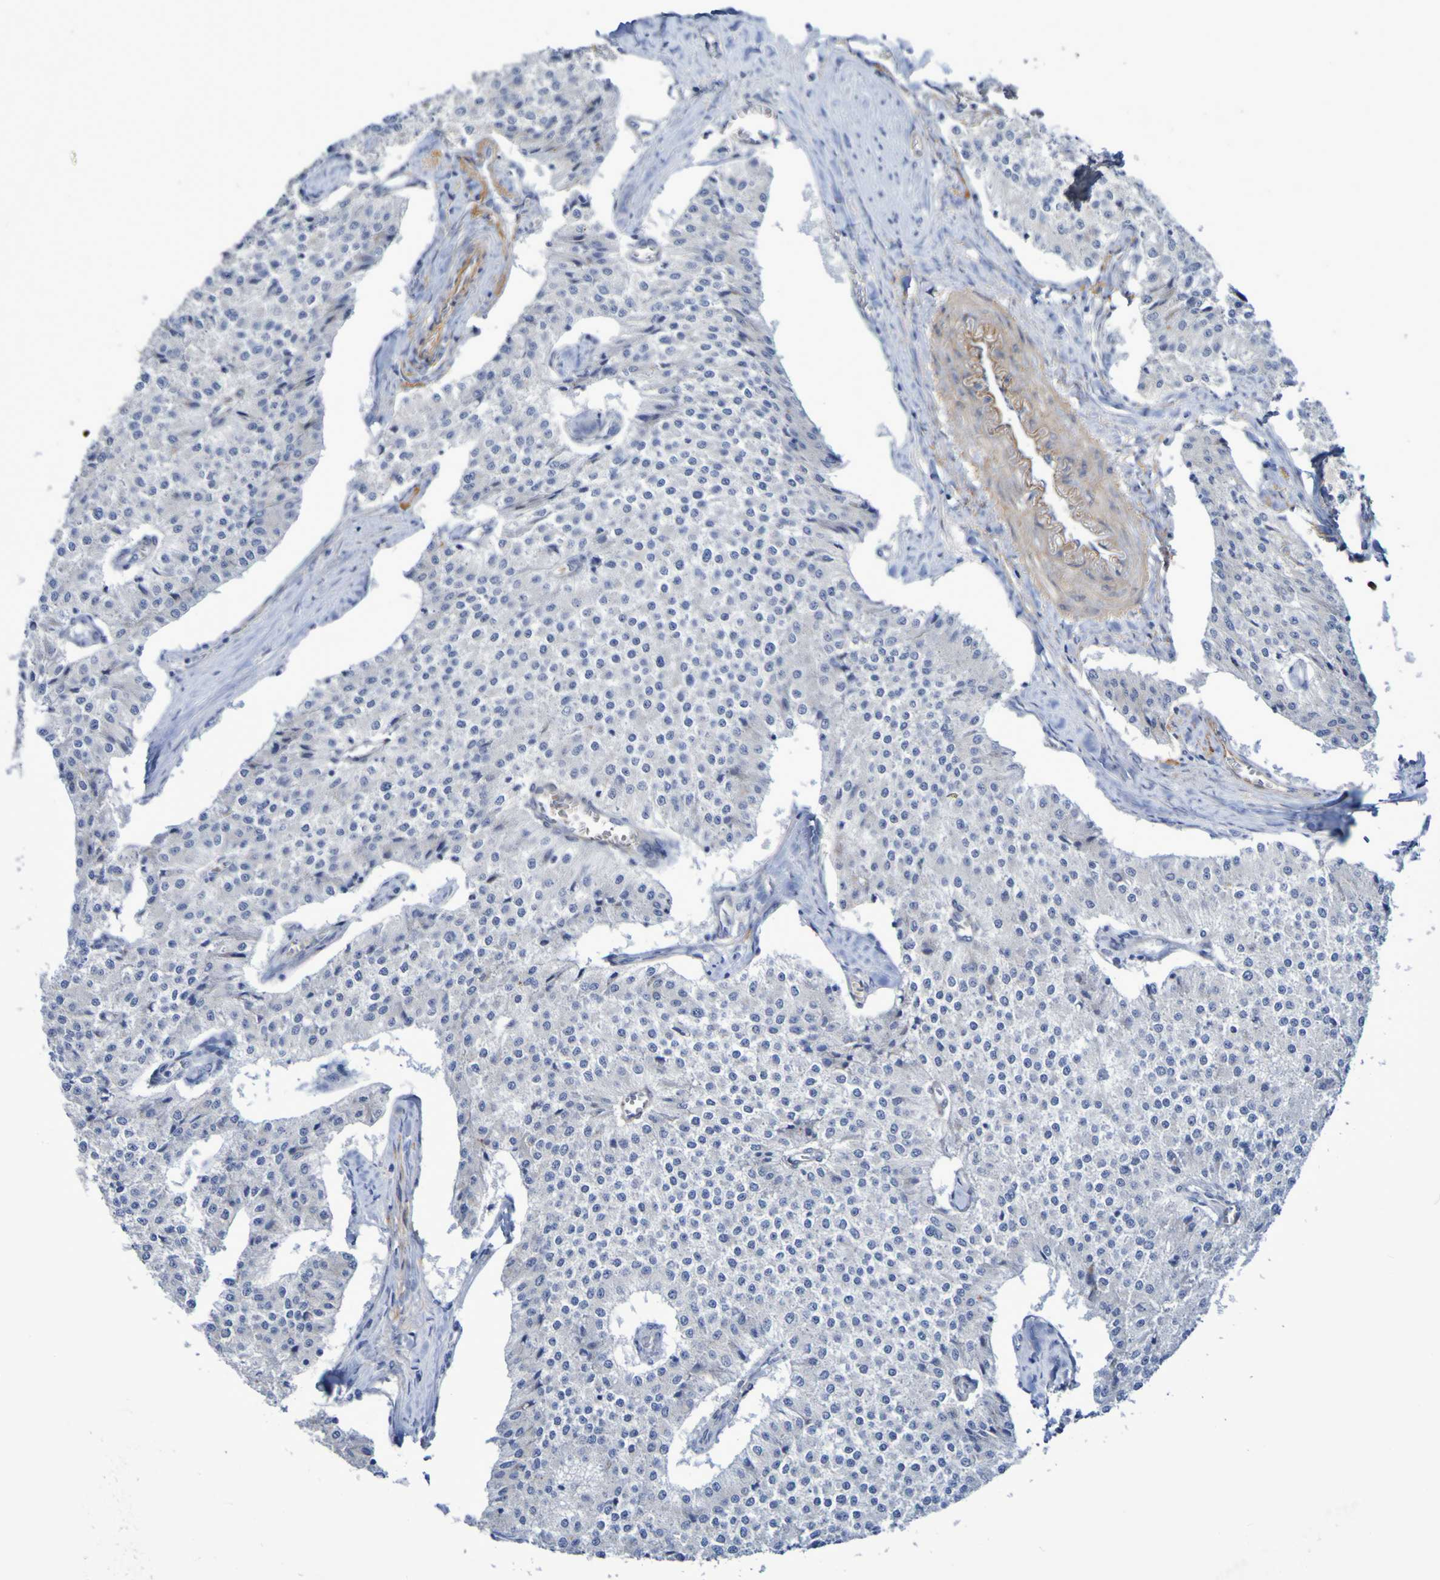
{"staining": {"intensity": "weak", "quantity": "<25%", "location": "cytoplasmic/membranous"}, "tissue": "carcinoid", "cell_type": "Tumor cells", "image_type": "cancer", "snomed": [{"axis": "morphology", "description": "Carcinoid, malignant, NOS"}, {"axis": "topography", "description": "Colon"}], "caption": "Immunohistochemical staining of carcinoid (malignant) exhibits no significant expression in tumor cells.", "gene": "LPP", "patient": {"sex": "female", "age": 52}}